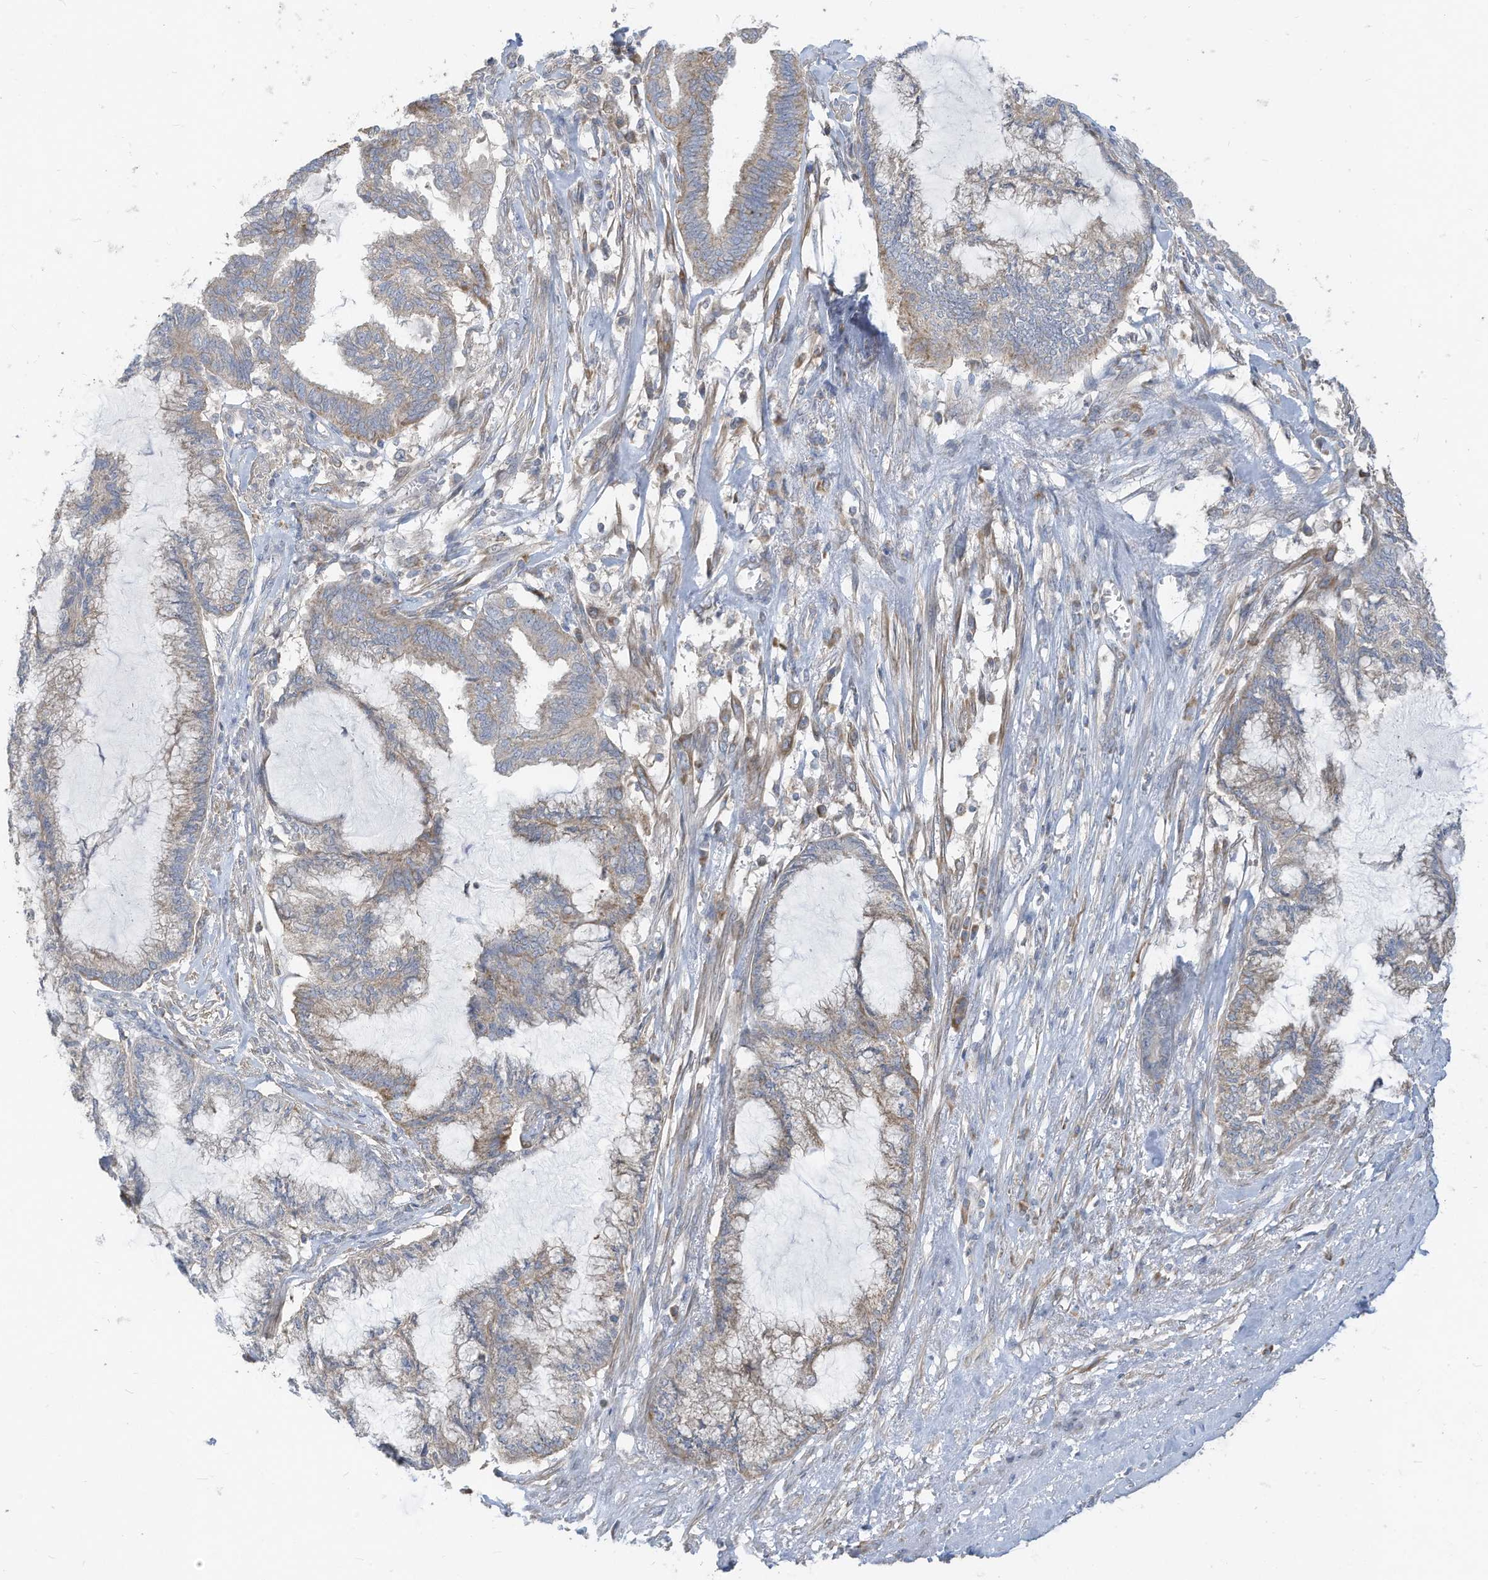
{"staining": {"intensity": "moderate", "quantity": "<25%", "location": "cytoplasmic/membranous"}, "tissue": "endometrial cancer", "cell_type": "Tumor cells", "image_type": "cancer", "snomed": [{"axis": "morphology", "description": "Adenocarcinoma, NOS"}, {"axis": "topography", "description": "Endometrium"}], "caption": "This photomicrograph exhibits immunohistochemistry (IHC) staining of human endometrial cancer, with low moderate cytoplasmic/membranous staining in approximately <25% of tumor cells.", "gene": "GTPBP2", "patient": {"sex": "female", "age": 86}}